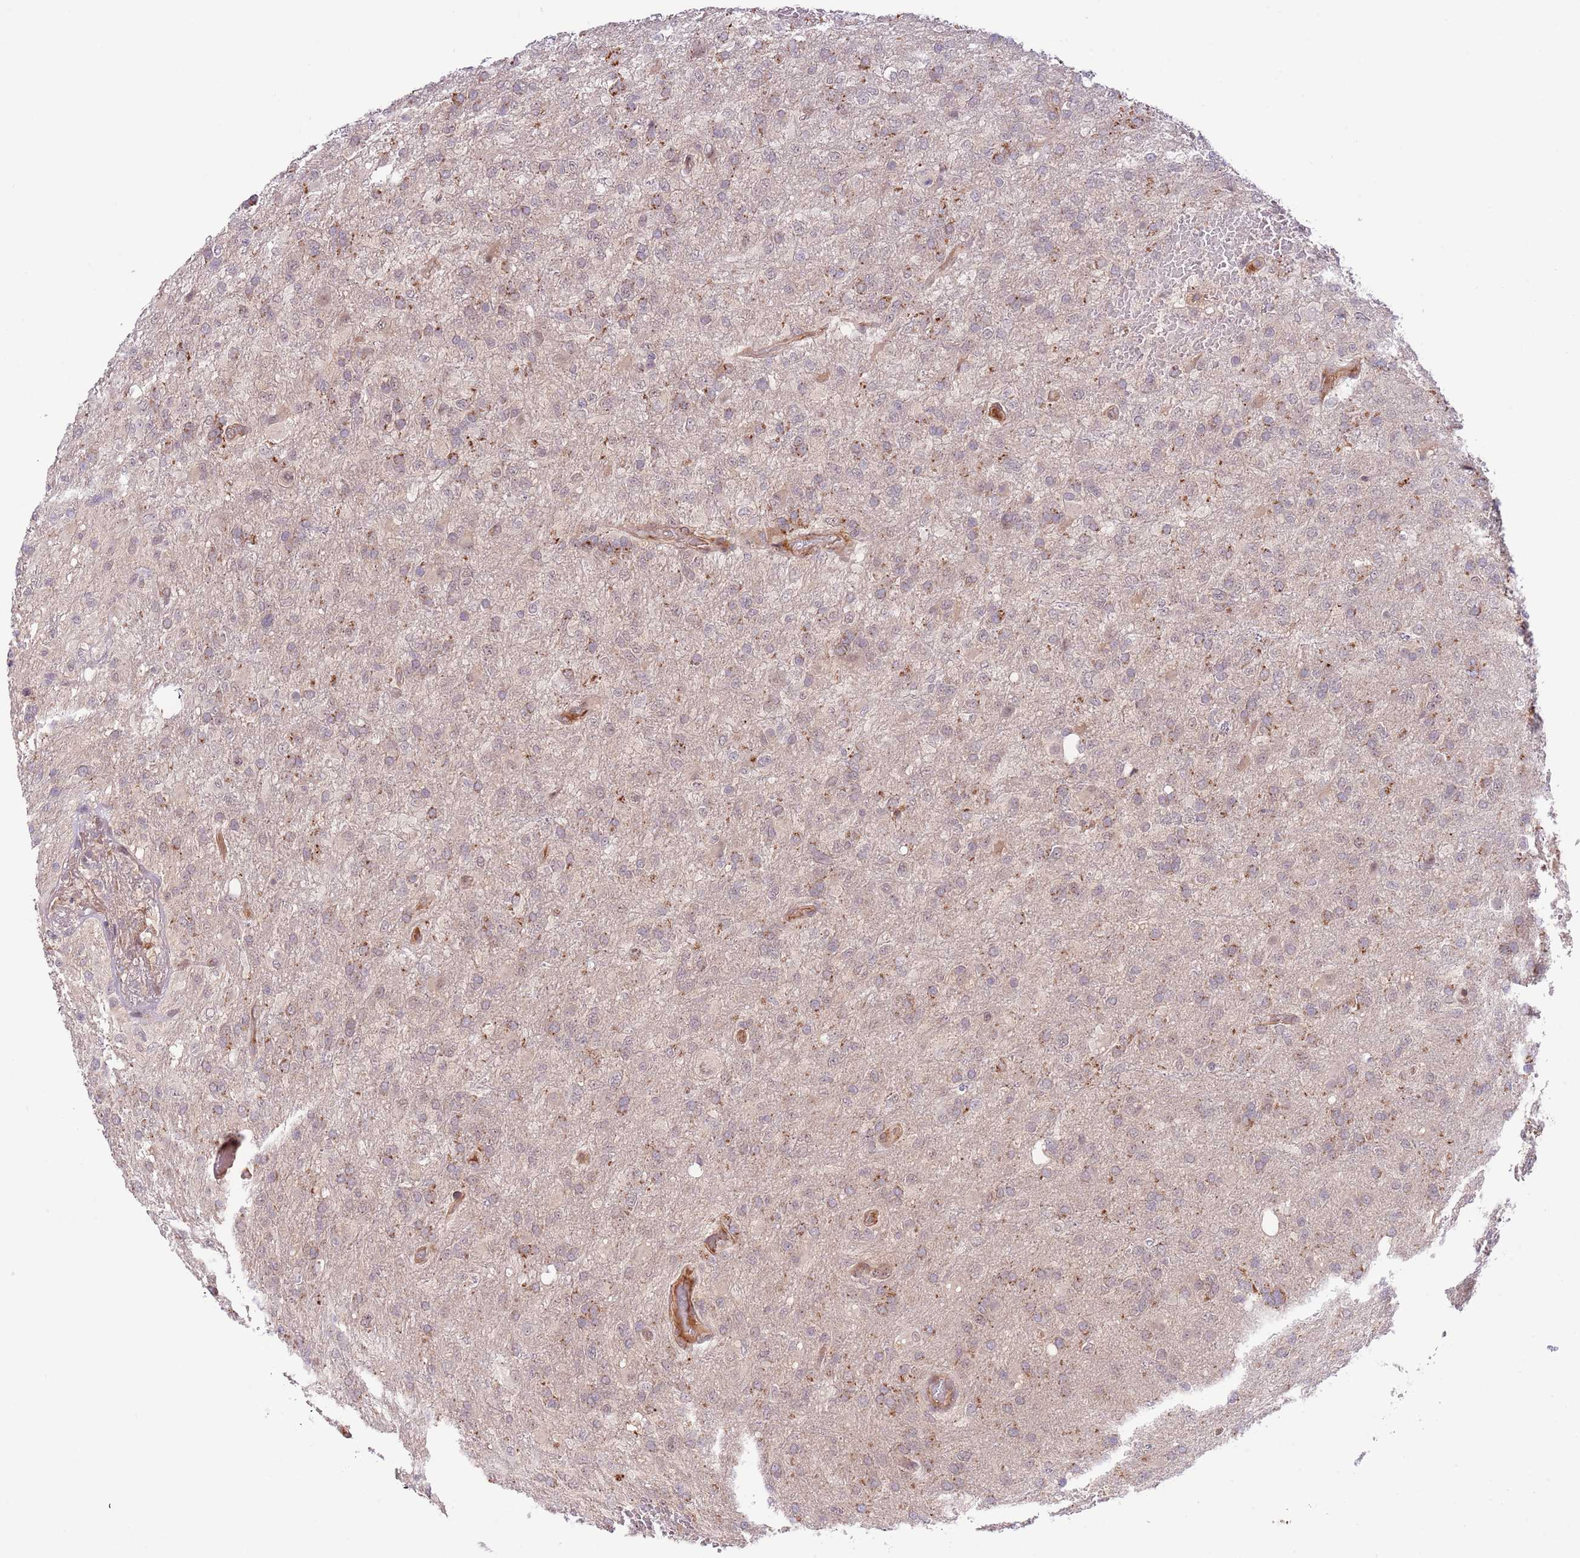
{"staining": {"intensity": "moderate", "quantity": "<25%", "location": "cytoplasmic/membranous"}, "tissue": "glioma", "cell_type": "Tumor cells", "image_type": "cancer", "snomed": [{"axis": "morphology", "description": "Glioma, malignant, High grade"}, {"axis": "topography", "description": "Brain"}], "caption": "A brown stain labels moderate cytoplasmic/membranous positivity of a protein in glioma tumor cells.", "gene": "PRR16", "patient": {"sex": "female", "age": 74}}